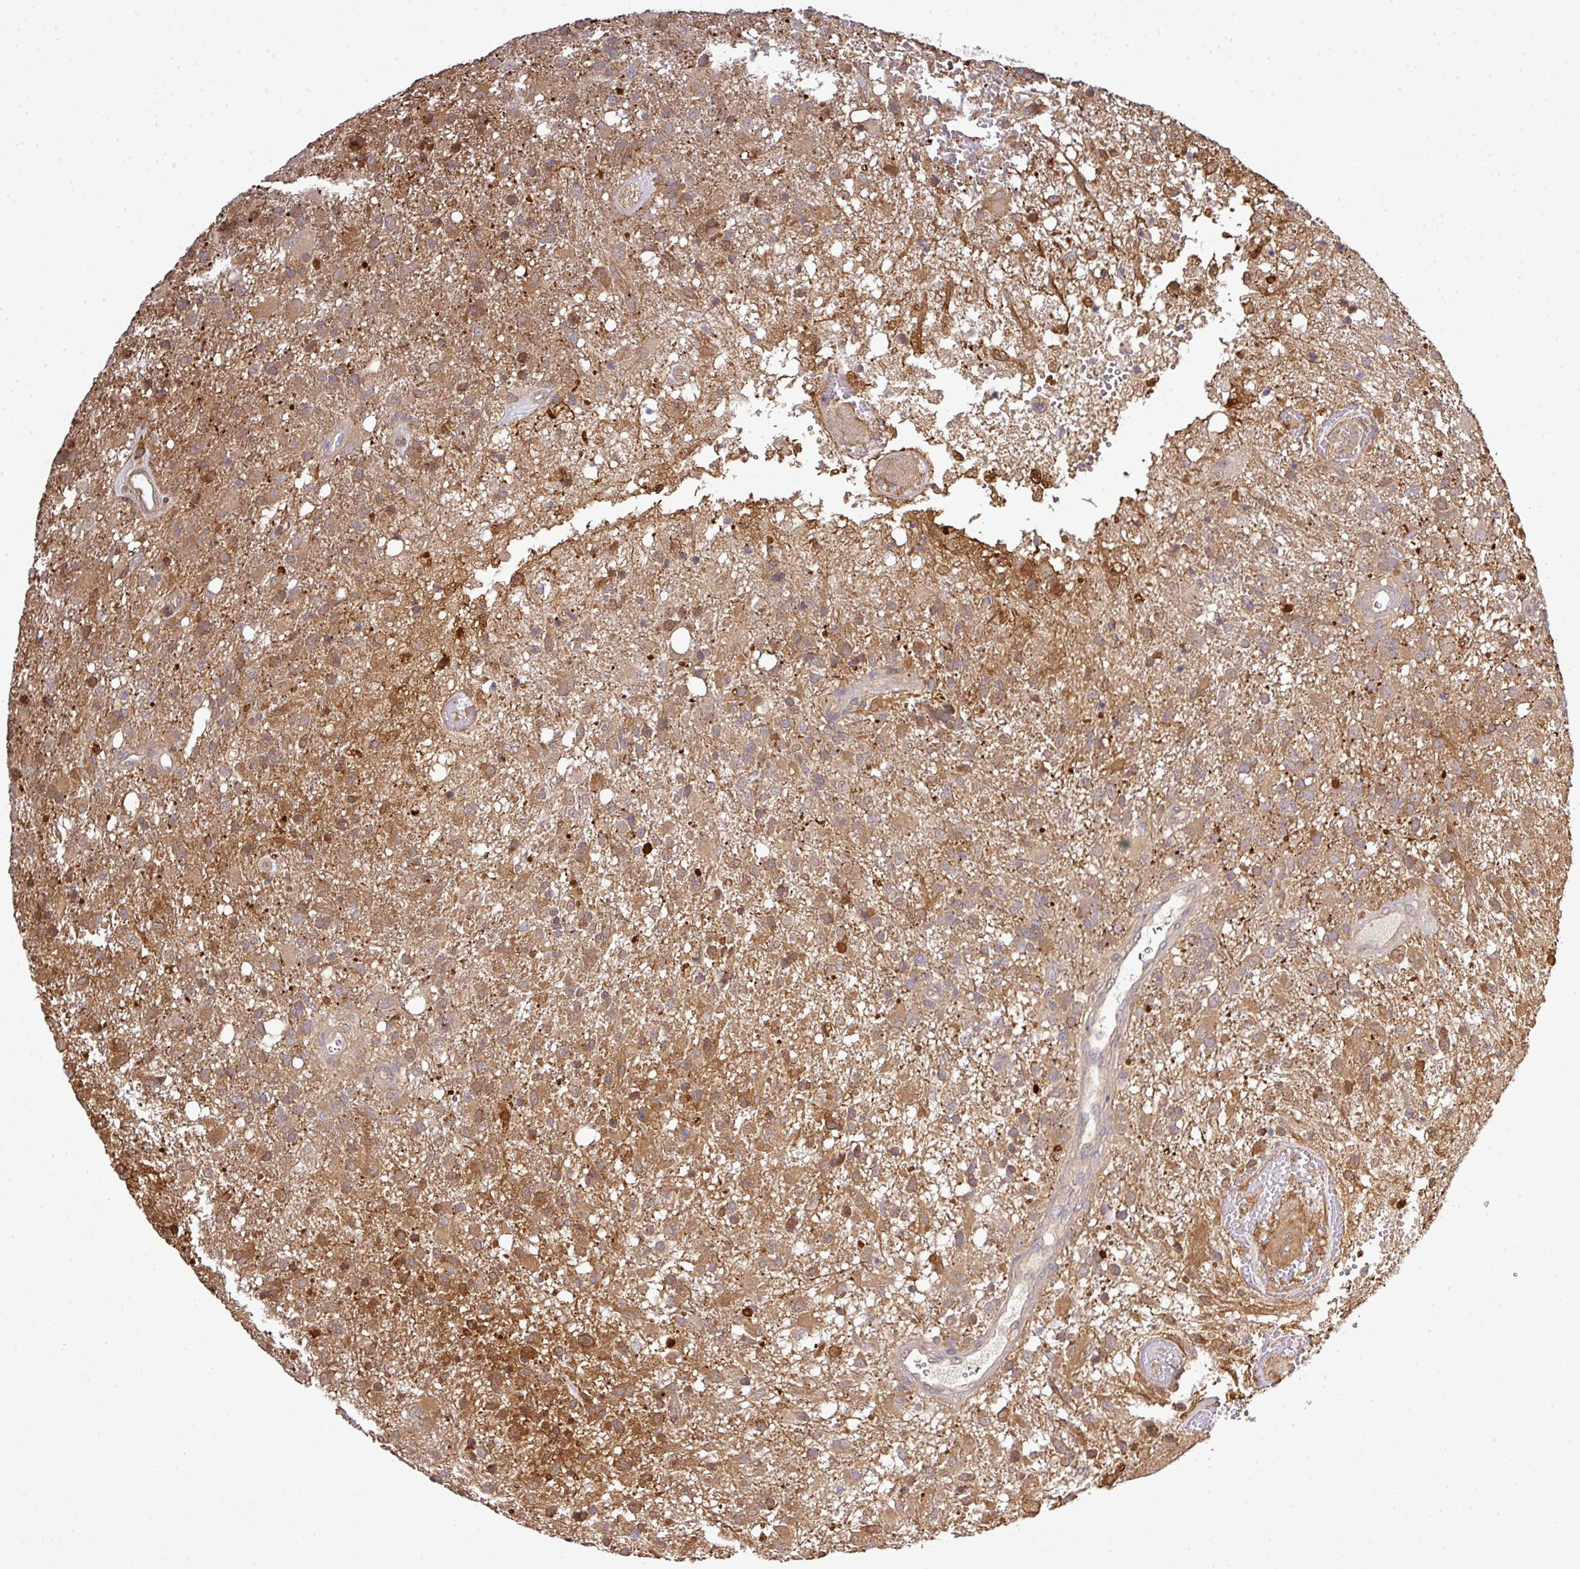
{"staining": {"intensity": "moderate", "quantity": ">75%", "location": "cytoplasmic/membranous"}, "tissue": "glioma", "cell_type": "Tumor cells", "image_type": "cancer", "snomed": [{"axis": "morphology", "description": "Glioma, malignant, High grade"}, {"axis": "topography", "description": "Brain"}], "caption": "IHC (DAB (3,3'-diaminobenzidine)) staining of malignant glioma (high-grade) shows moderate cytoplasmic/membranous protein expression in approximately >75% of tumor cells.", "gene": "TMEM107", "patient": {"sex": "female", "age": 74}}